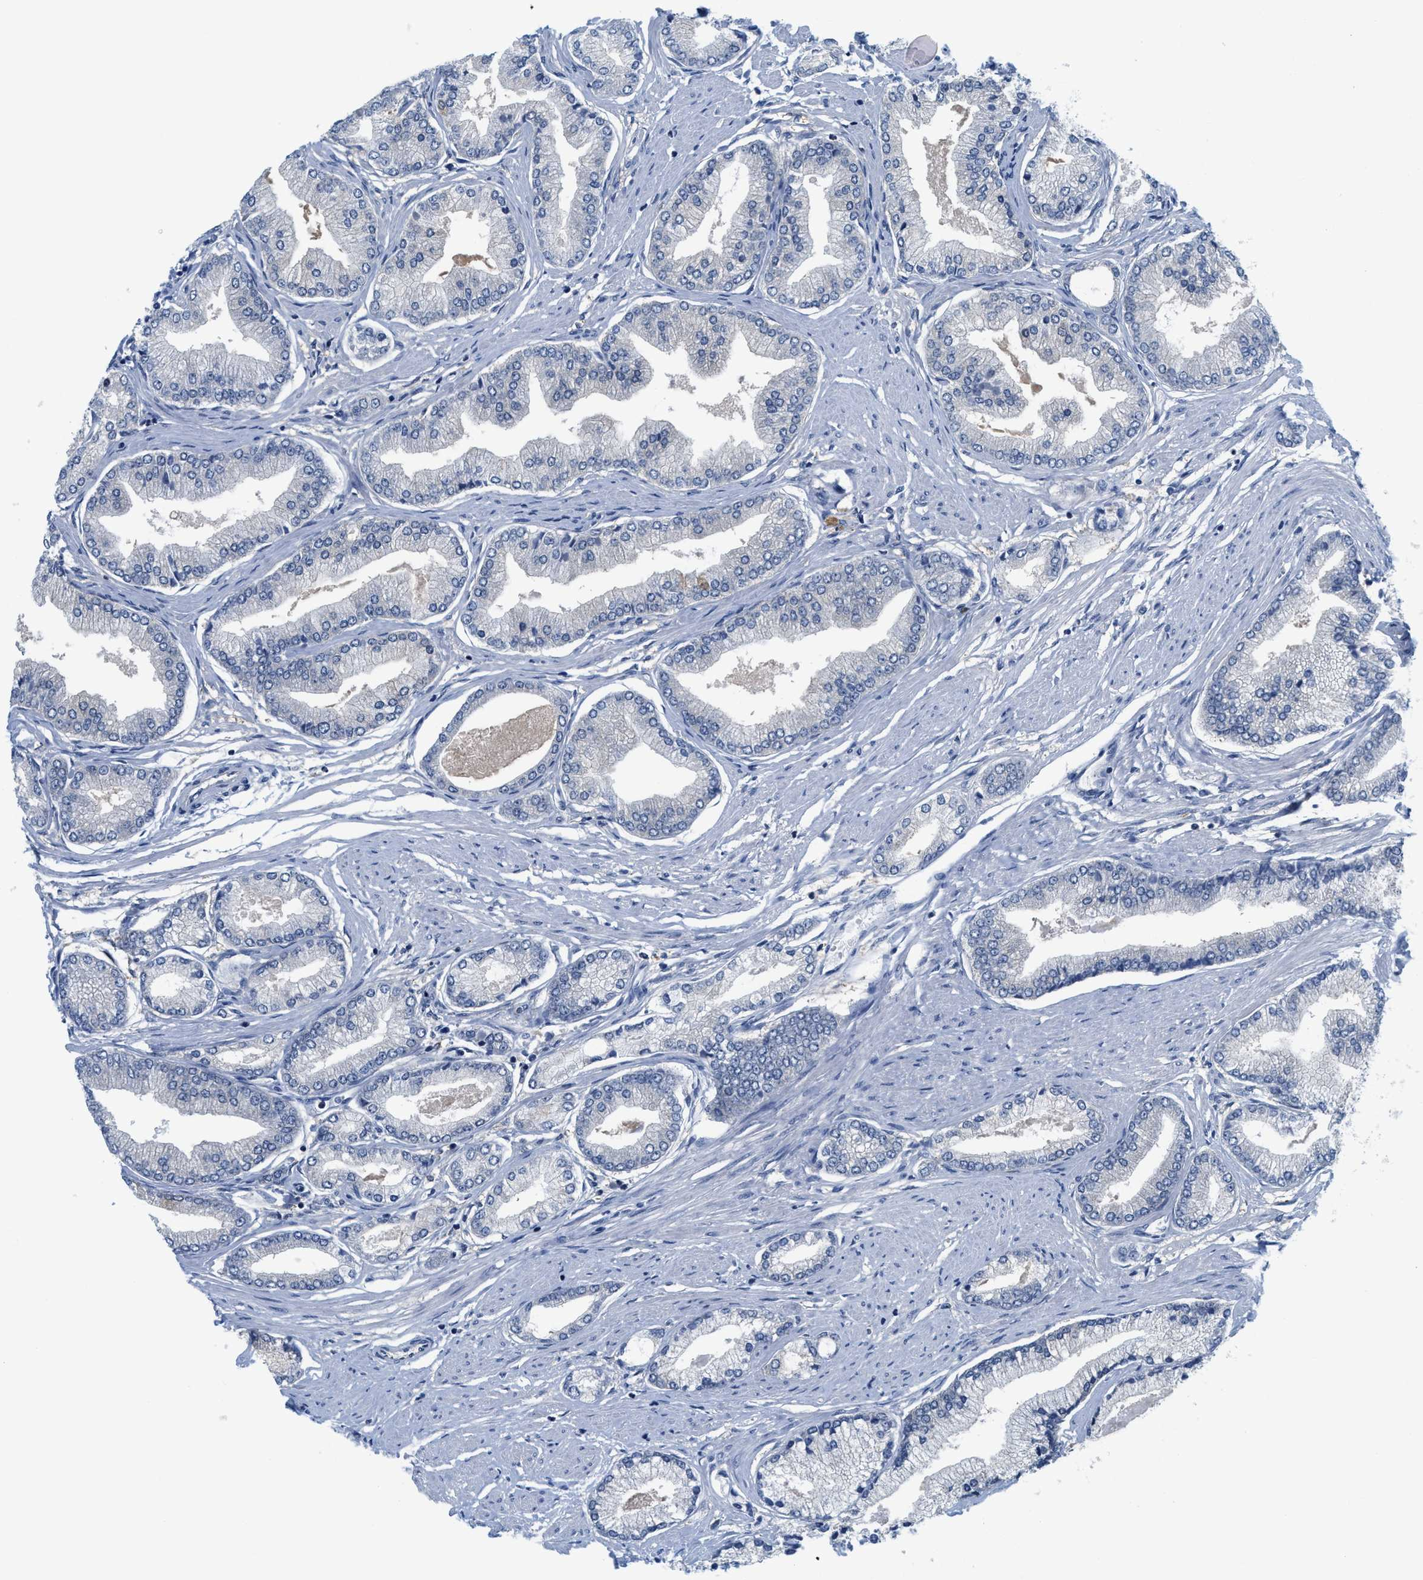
{"staining": {"intensity": "negative", "quantity": "none", "location": "none"}, "tissue": "prostate cancer", "cell_type": "Tumor cells", "image_type": "cancer", "snomed": [{"axis": "morphology", "description": "Adenocarcinoma, High grade"}, {"axis": "topography", "description": "Prostate"}], "caption": "DAB immunohistochemical staining of human high-grade adenocarcinoma (prostate) reveals no significant expression in tumor cells. Brightfield microscopy of immunohistochemistry stained with DAB (brown) and hematoxylin (blue), captured at high magnification.", "gene": "CSTB", "patient": {"sex": "male", "age": 61}}